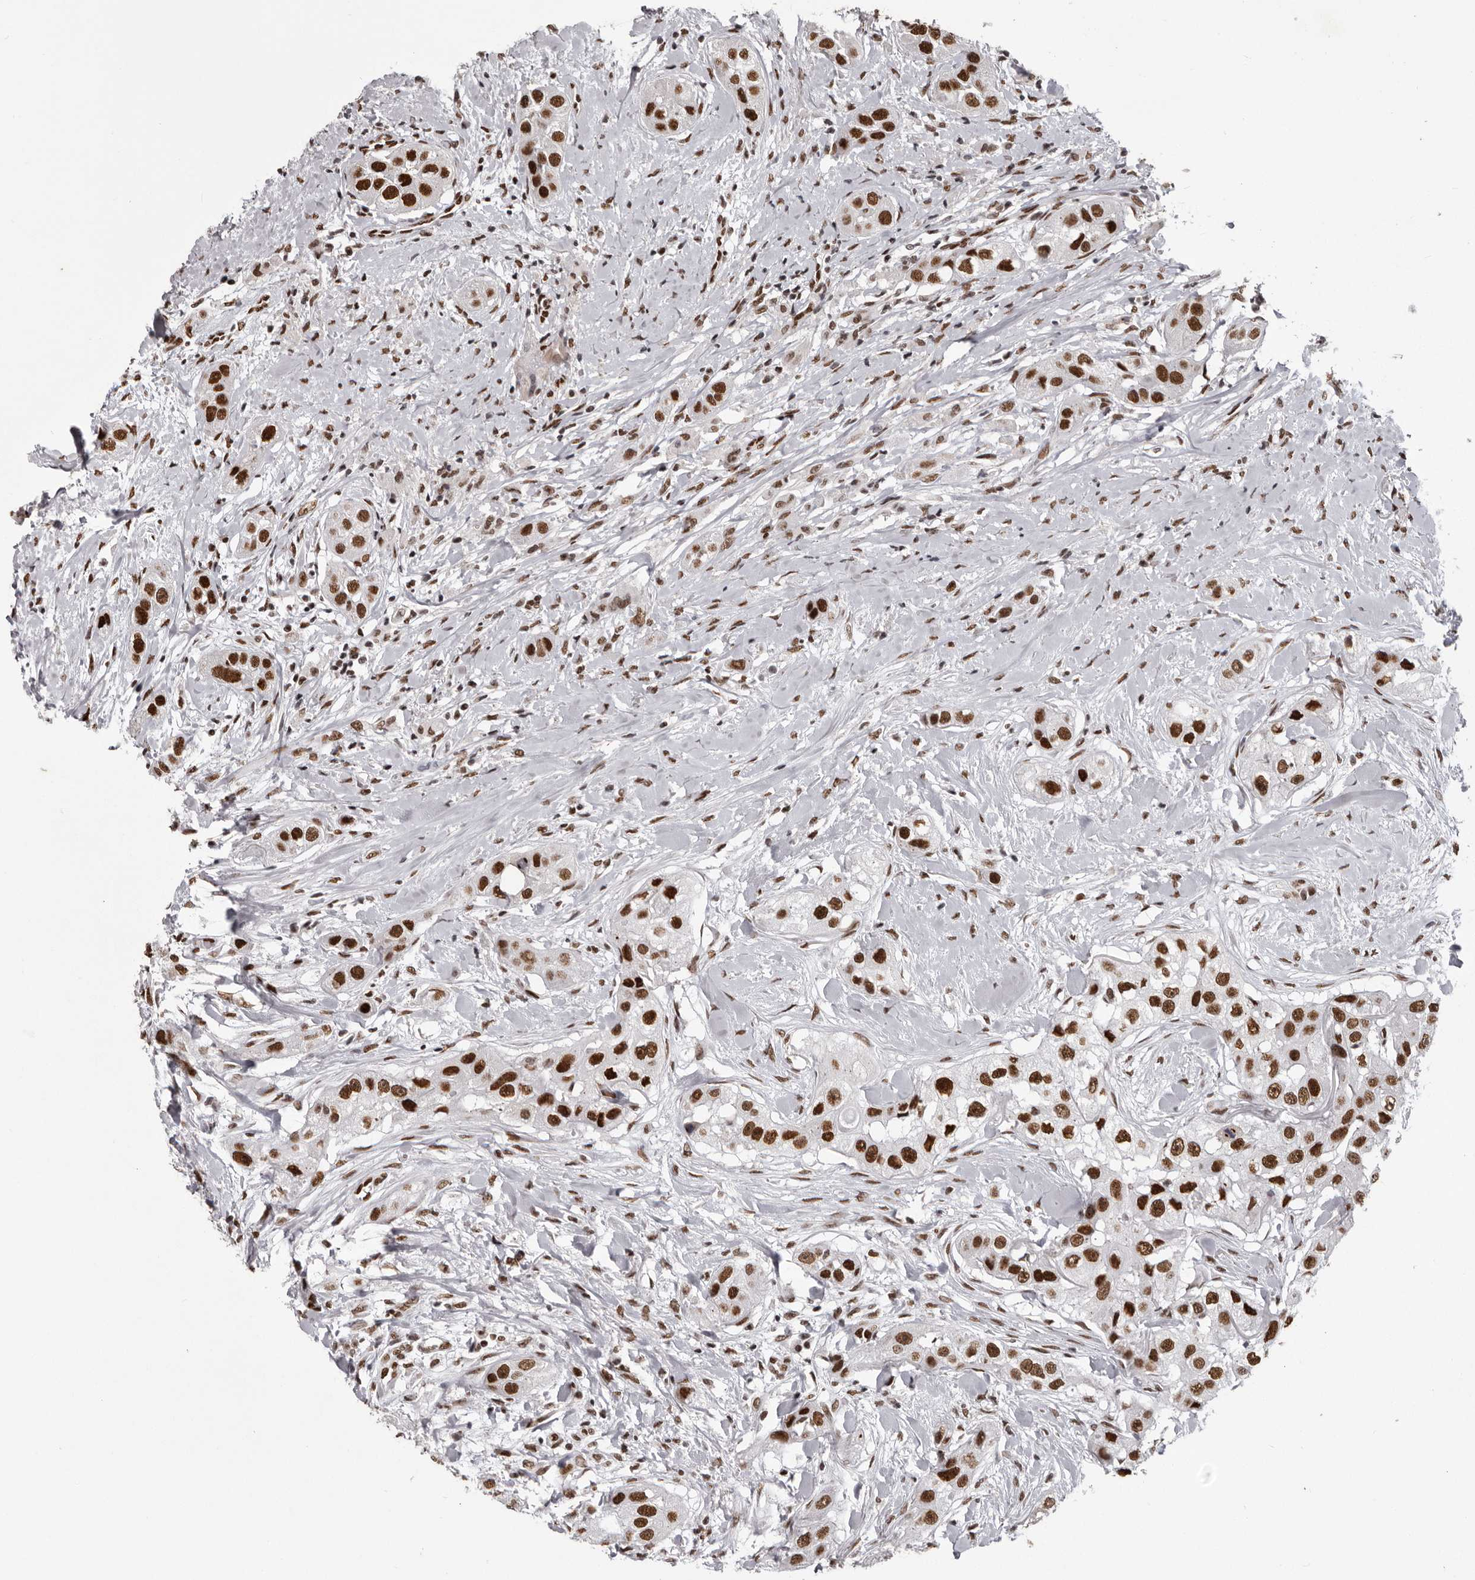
{"staining": {"intensity": "strong", "quantity": ">75%", "location": "nuclear"}, "tissue": "head and neck cancer", "cell_type": "Tumor cells", "image_type": "cancer", "snomed": [{"axis": "morphology", "description": "Normal tissue, NOS"}, {"axis": "morphology", "description": "Squamous cell carcinoma, NOS"}, {"axis": "topography", "description": "Skeletal muscle"}, {"axis": "topography", "description": "Head-Neck"}], "caption": "Immunohistochemical staining of human head and neck squamous cell carcinoma shows strong nuclear protein positivity in approximately >75% of tumor cells.", "gene": "NUMA1", "patient": {"sex": "male", "age": 51}}